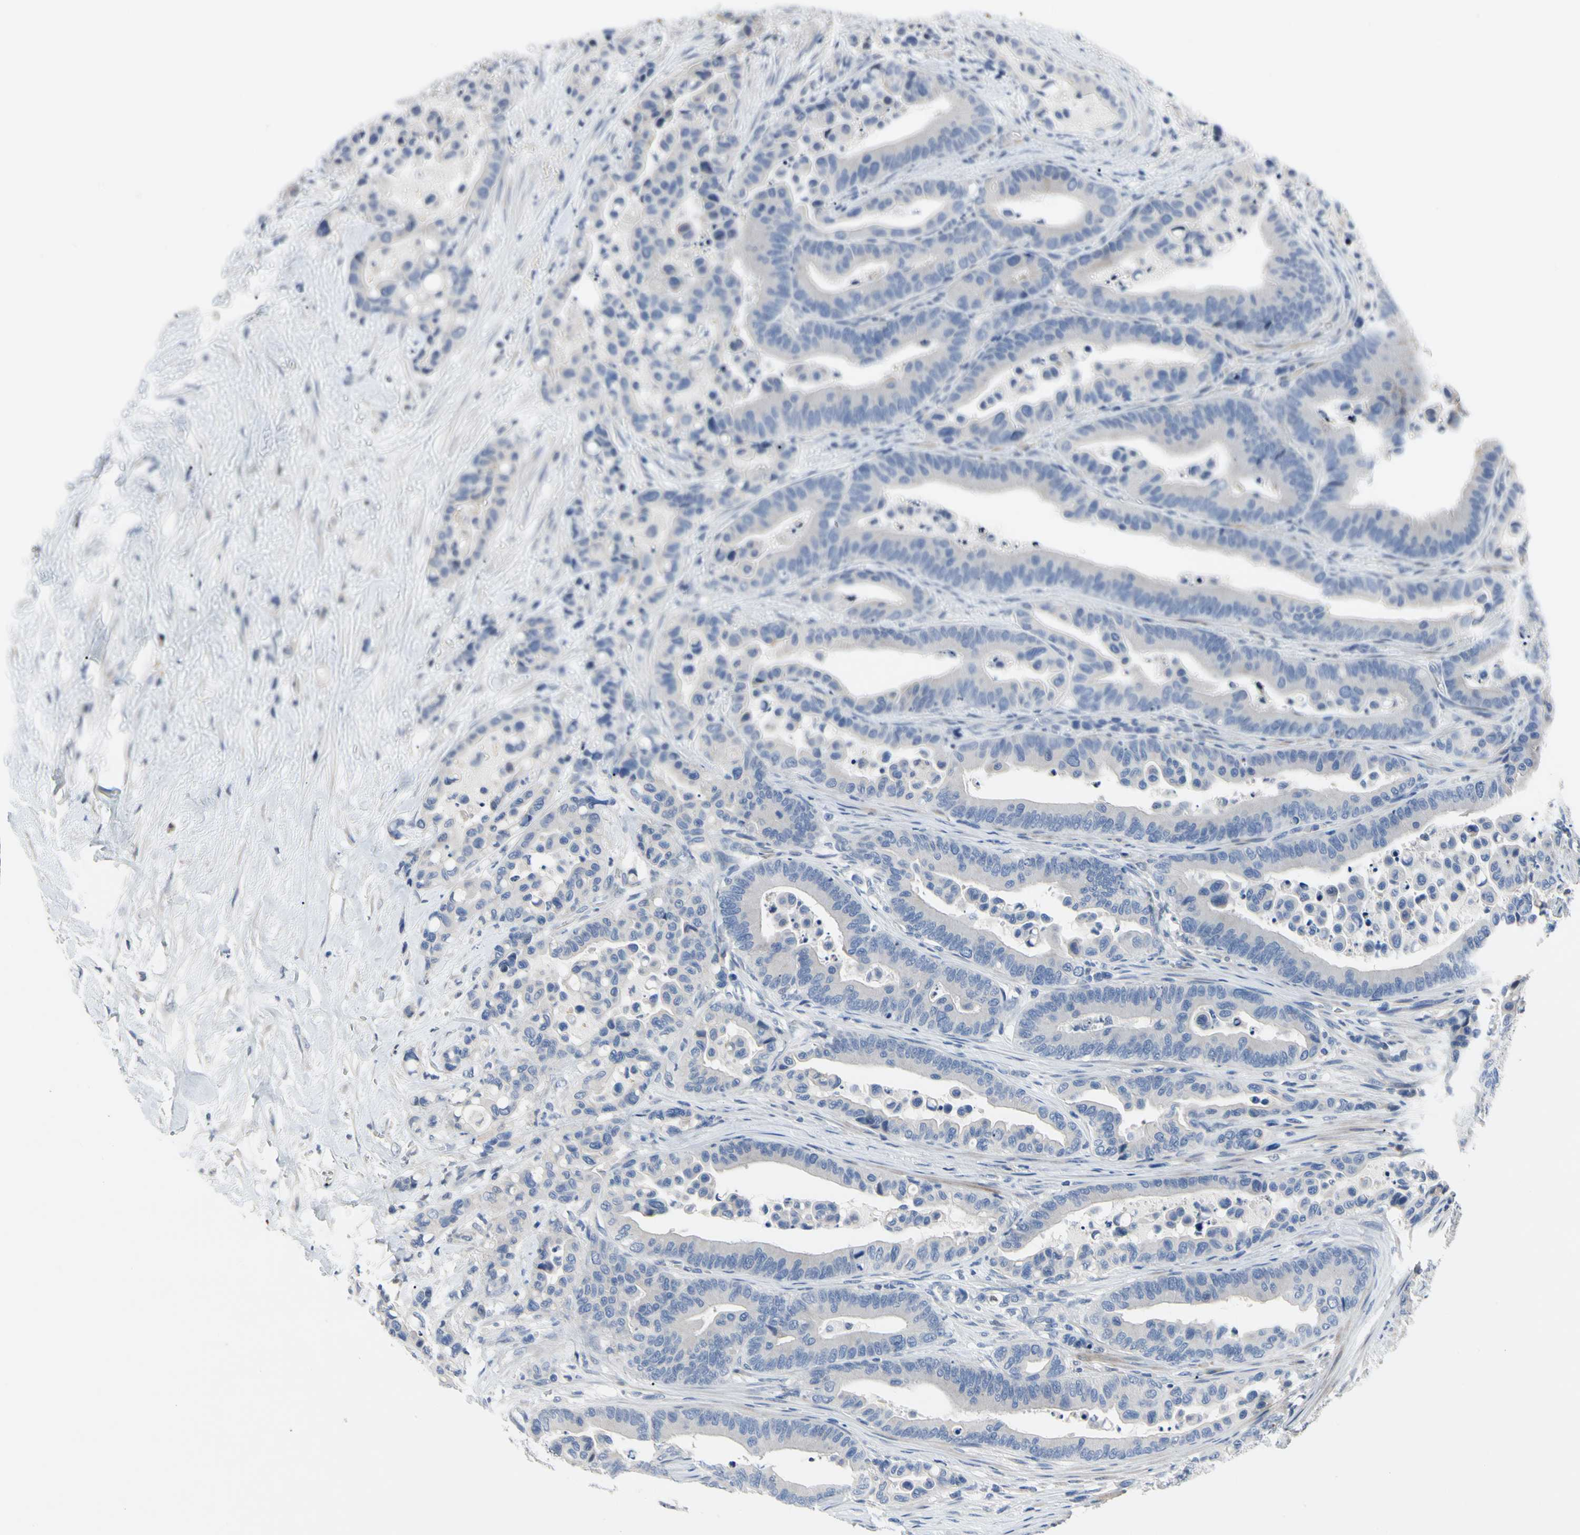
{"staining": {"intensity": "negative", "quantity": "none", "location": "none"}, "tissue": "colorectal cancer", "cell_type": "Tumor cells", "image_type": "cancer", "snomed": [{"axis": "morphology", "description": "Normal tissue, NOS"}, {"axis": "morphology", "description": "Adenocarcinoma, NOS"}, {"axis": "topography", "description": "Colon"}], "caption": "Adenocarcinoma (colorectal) was stained to show a protein in brown. There is no significant staining in tumor cells.", "gene": "ECRG4", "patient": {"sex": "male", "age": 82}}